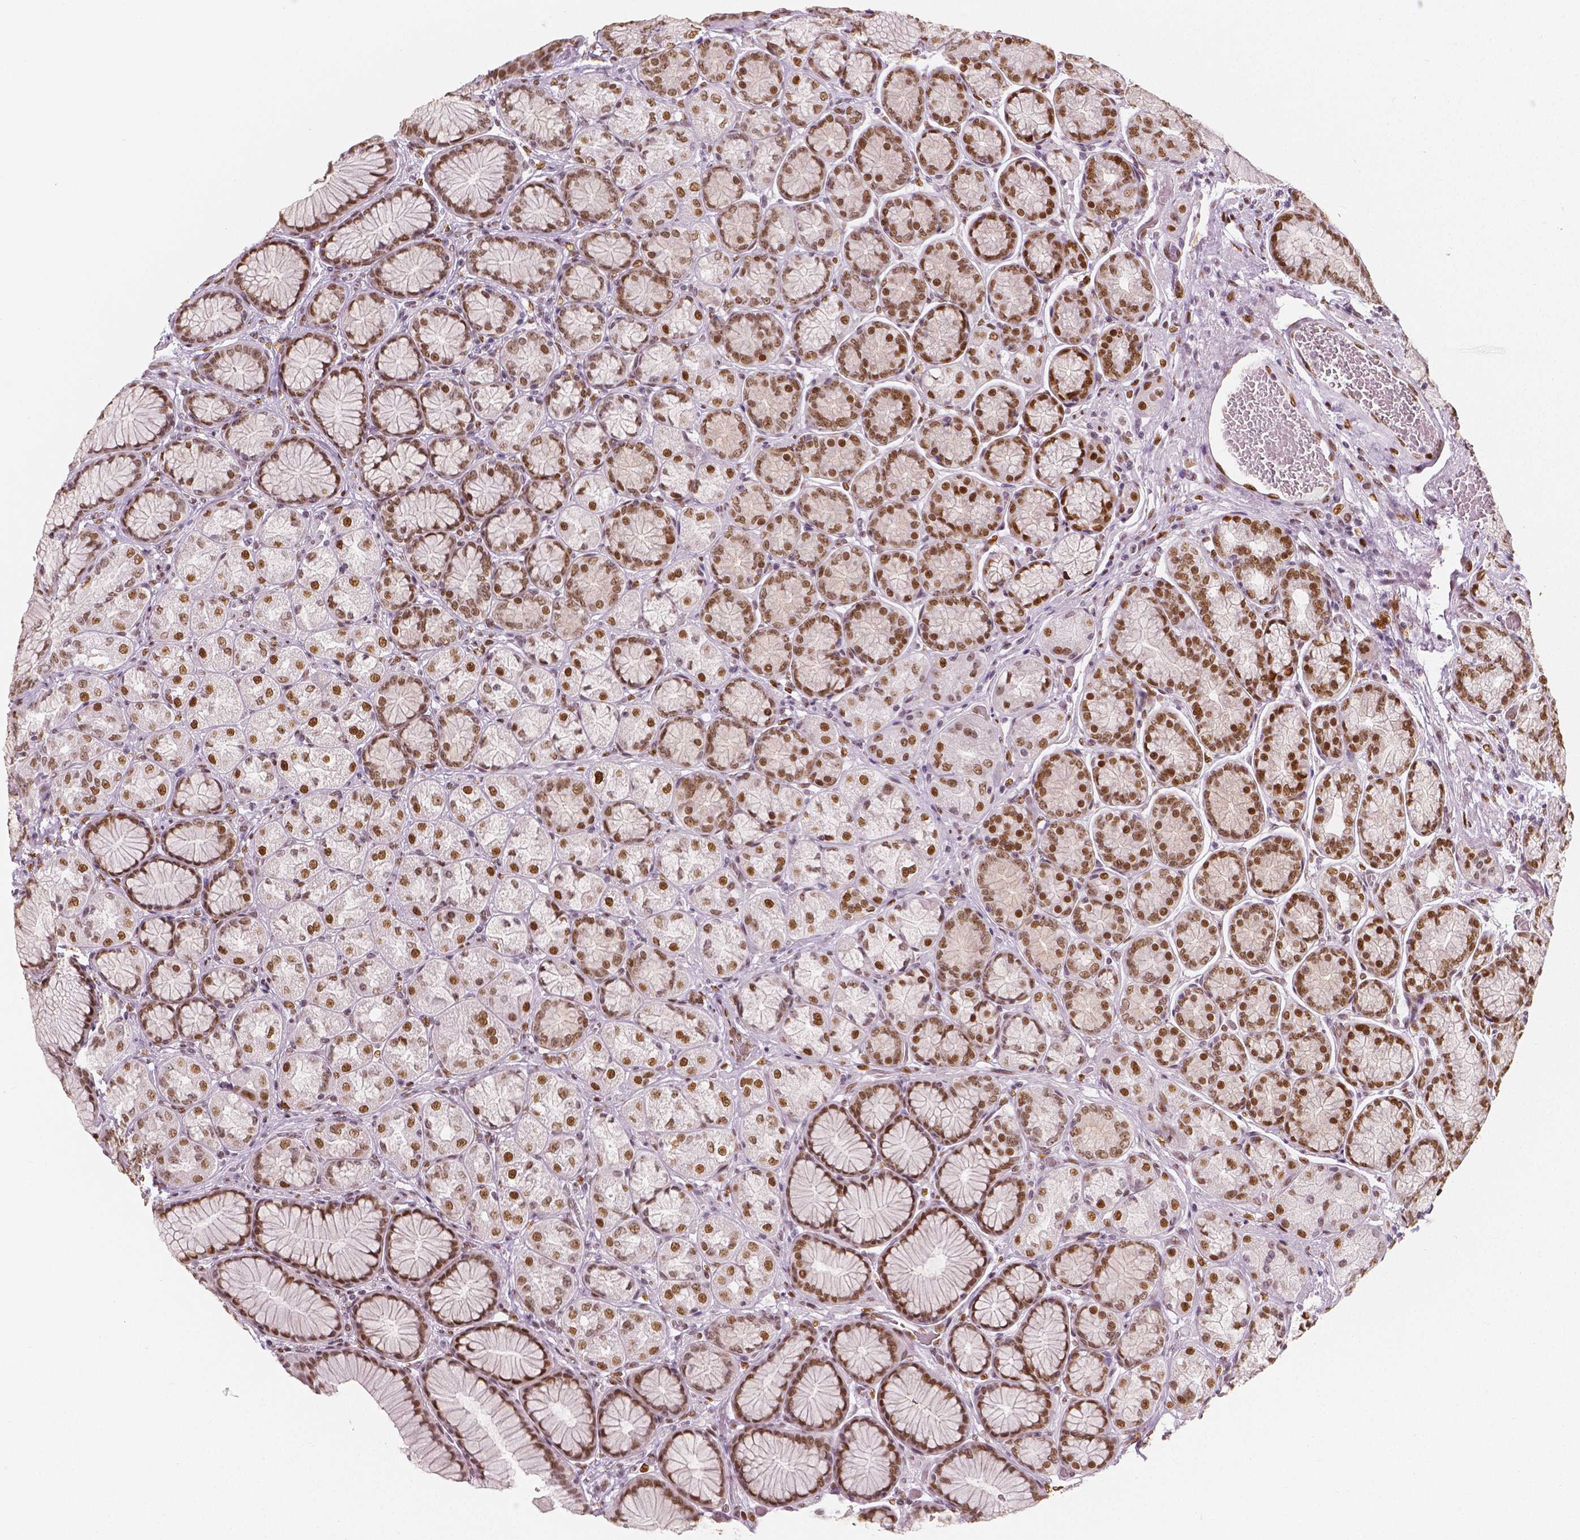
{"staining": {"intensity": "strong", "quantity": "25%-75%", "location": "nuclear"}, "tissue": "stomach", "cell_type": "Glandular cells", "image_type": "normal", "snomed": [{"axis": "morphology", "description": "Normal tissue, NOS"}, {"axis": "morphology", "description": "Adenocarcinoma, NOS"}, {"axis": "morphology", "description": "Adenocarcinoma, High grade"}, {"axis": "topography", "description": "Stomach, upper"}, {"axis": "topography", "description": "Stomach"}], "caption": "Immunohistochemistry of unremarkable human stomach exhibits high levels of strong nuclear expression in approximately 25%-75% of glandular cells.", "gene": "NUCKS1", "patient": {"sex": "female", "age": 65}}